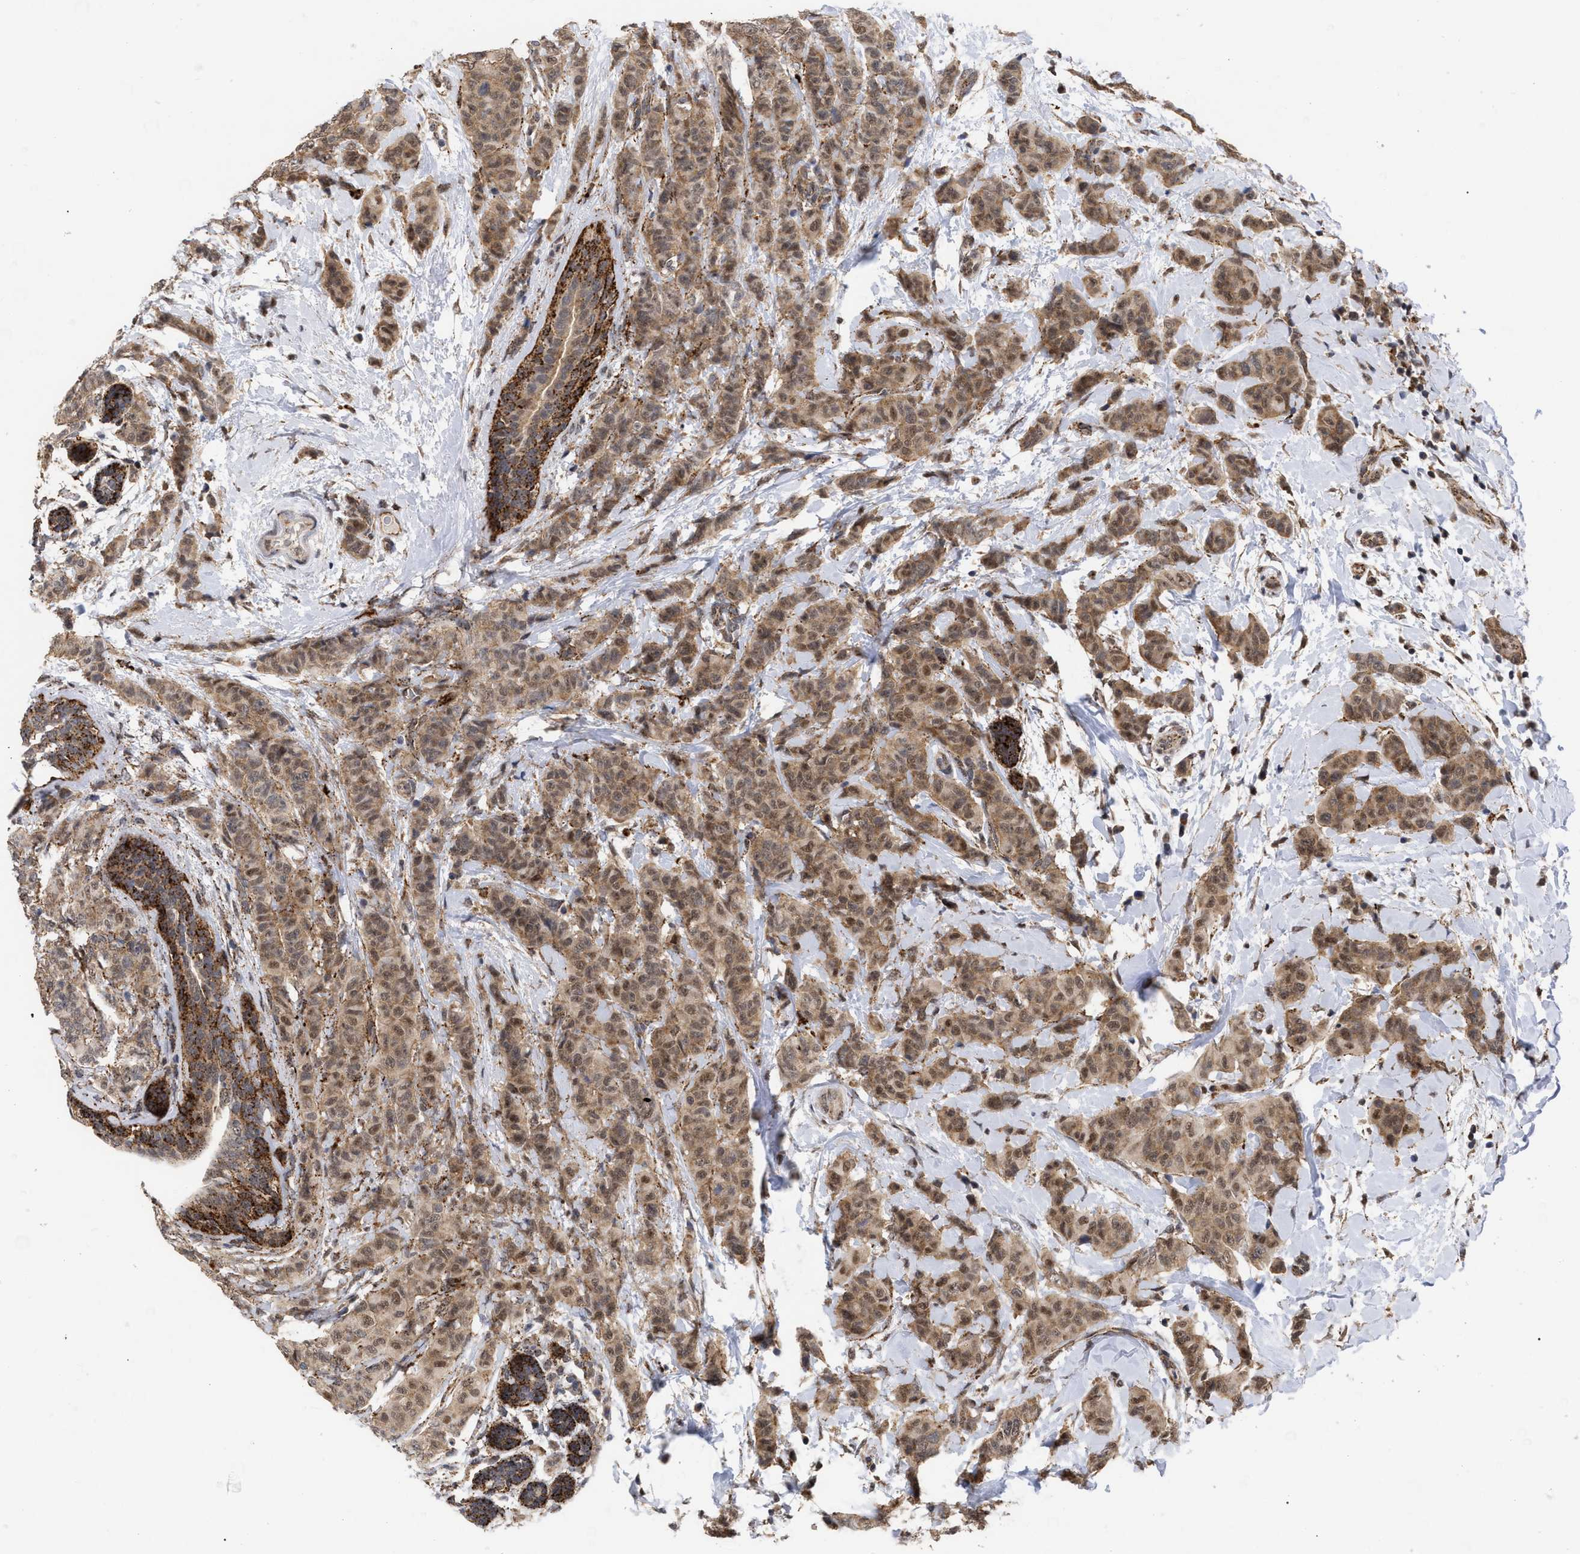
{"staining": {"intensity": "moderate", "quantity": ">75%", "location": "cytoplasmic/membranous,nuclear"}, "tissue": "breast cancer", "cell_type": "Tumor cells", "image_type": "cancer", "snomed": [{"axis": "morphology", "description": "Normal tissue, NOS"}, {"axis": "morphology", "description": "Duct carcinoma"}, {"axis": "topography", "description": "Breast"}], "caption": "An image of breast cancer stained for a protein displays moderate cytoplasmic/membranous and nuclear brown staining in tumor cells.", "gene": "UPF1", "patient": {"sex": "female", "age": 40}}